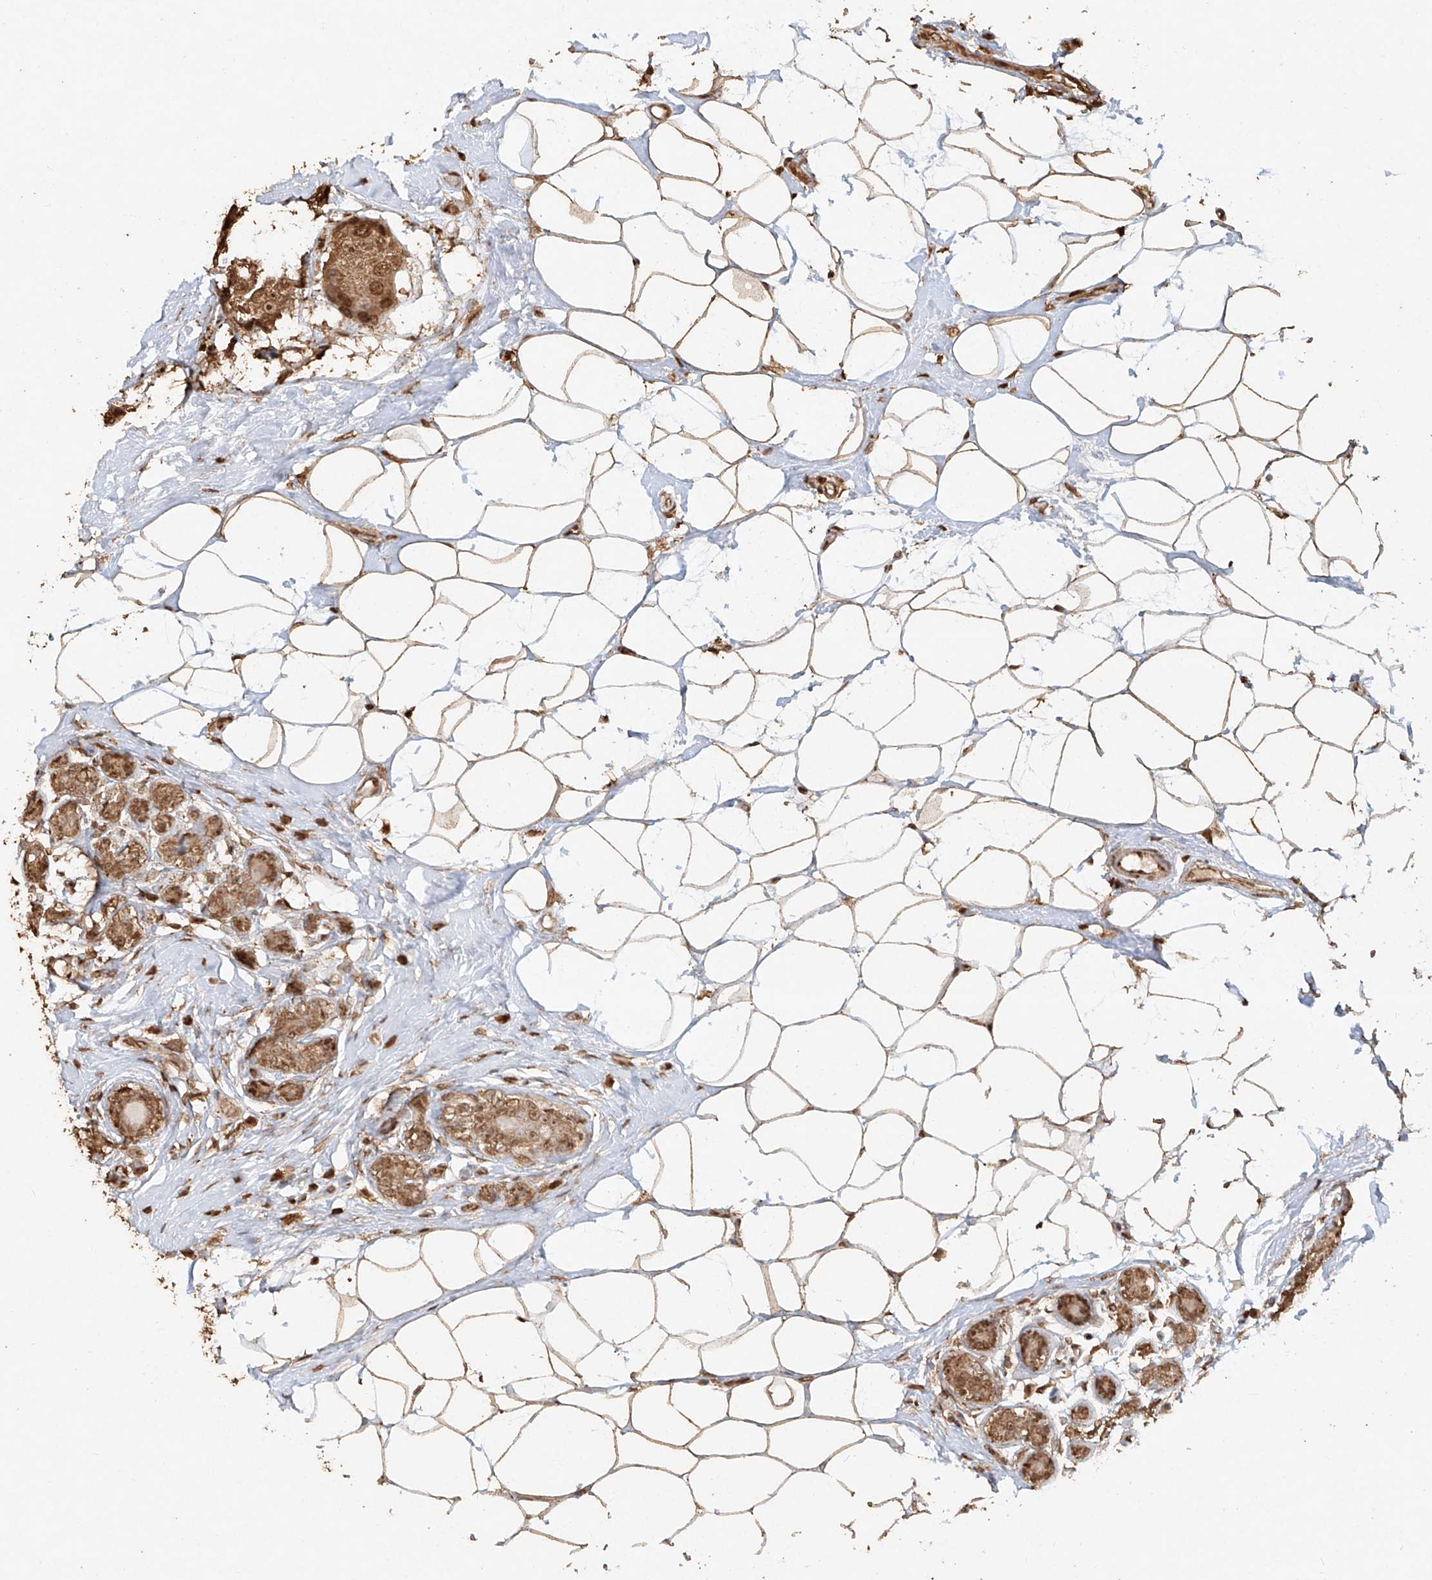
{"staining": {"intensity": "moderate", "quantity": ">75%", "location": "cytoplasmic/membranous,nuclear"}, "tissue": "breast cancer", "cell_type": "Tumor cells", "image_type": "cancer", "snomed": [{"axis": "morphology", "description": "Normal tissue, NOS"}, {"axis": "morphology", "description": "Duct carcinoma"}, {"axis": "topography", "description": "Breast"}], "caption": "High-magnification brightfield microscopy of invasive ductal carcinoma (breast) stained with DAB (3,3'-diaminobenzidine) (brown) and counterstained with hematoxylin (blue). tumor cells exhibit moderate cytoplasmic/membranous and nuclear staining is appreciated in about>75% of cells.", "gene": "TIGAR", "patient": {"sex": "female", "age": 39}}